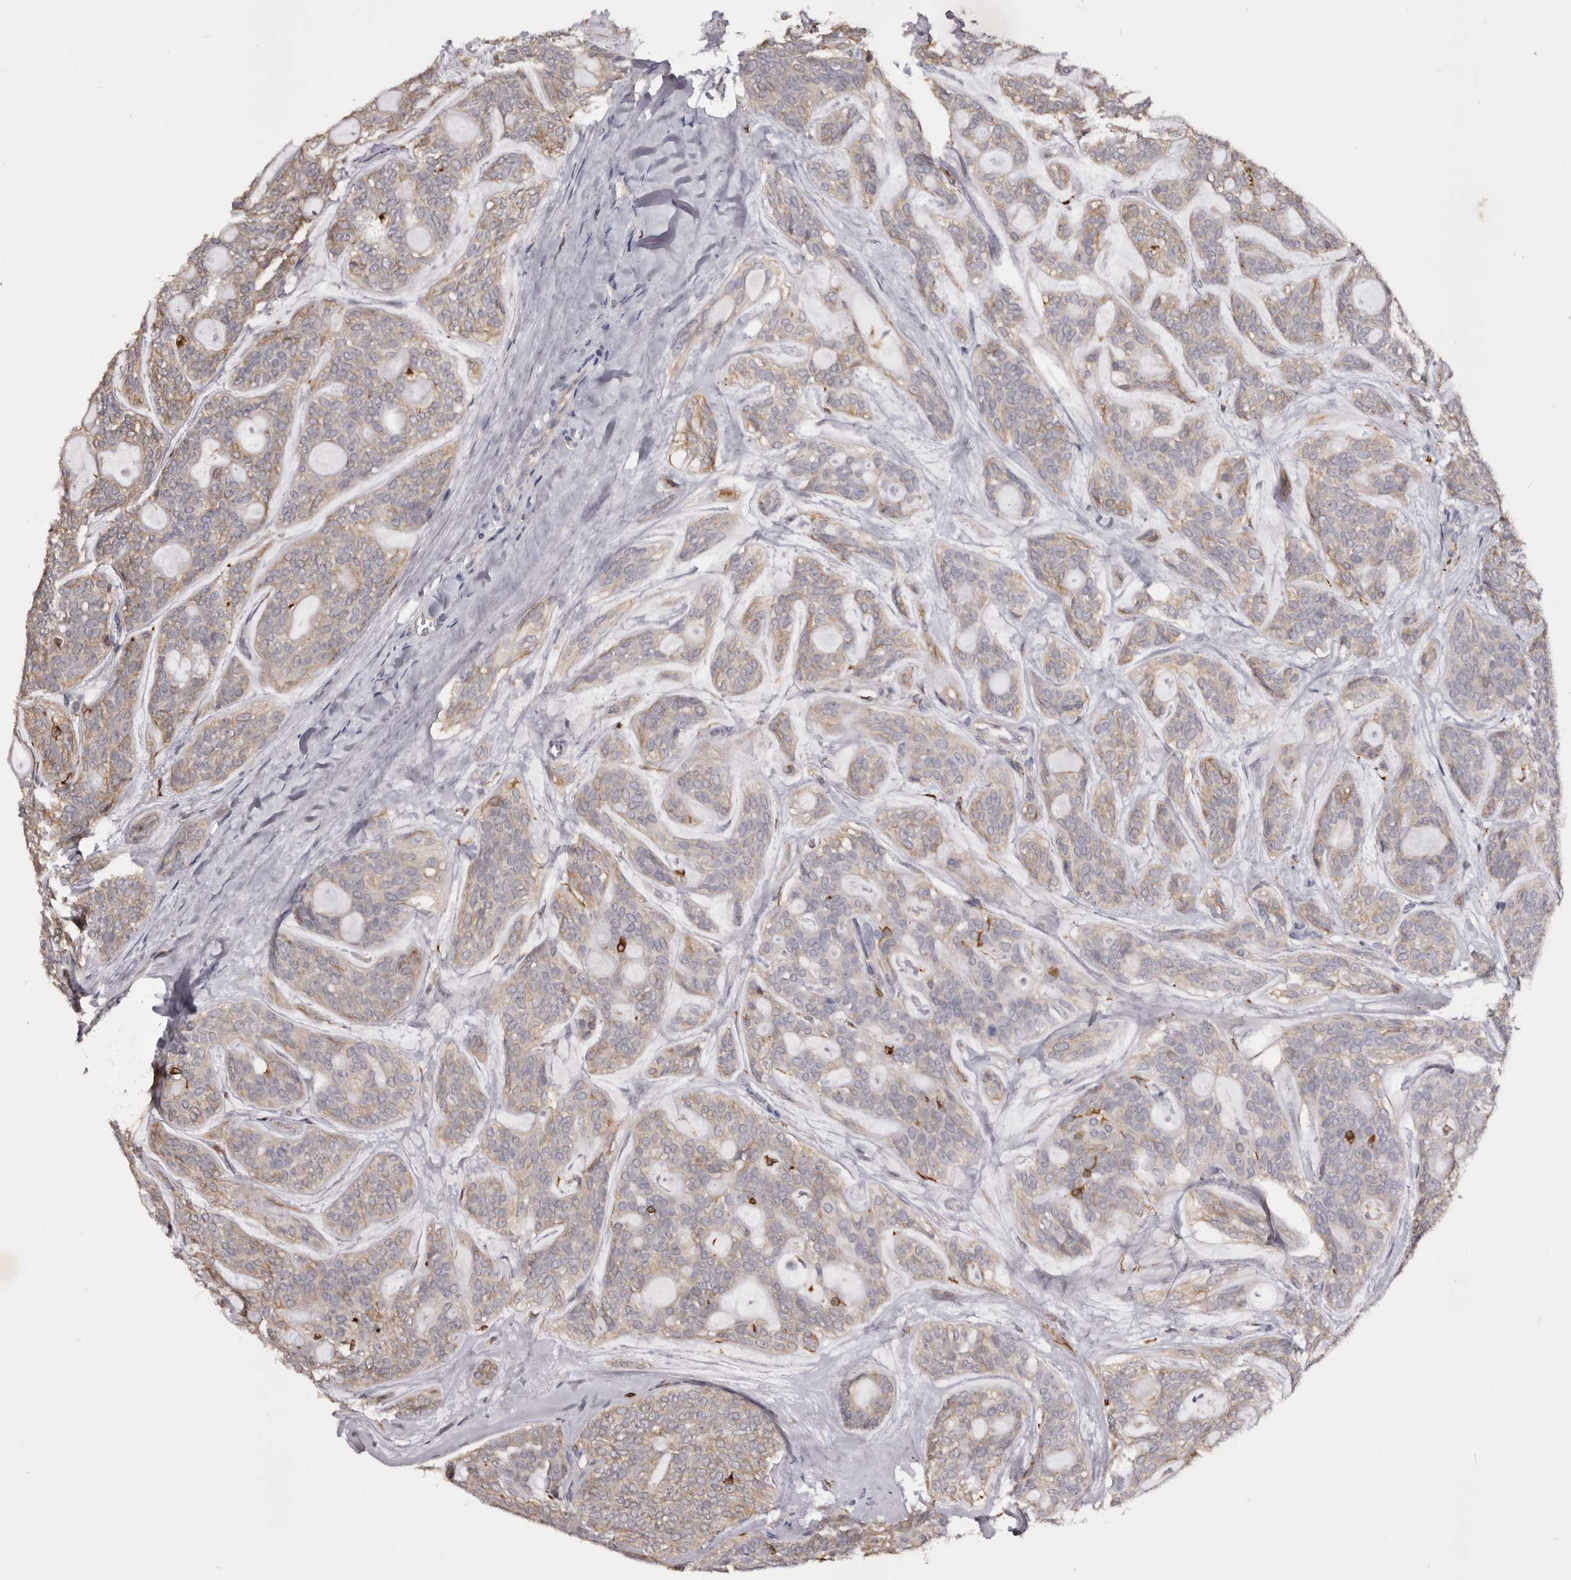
{"staining": {"intensity": "weak", "quantity": "<25%", "location": "cytoplasmic/membranous"}, "tissue": "head and neck cancer", "cell_type": "Tumor cells", "image_type": "cancer", "snomed": [{"axis": "morphology", "description": "Adenocarcinoma, NOS"}, {"axis": "topography", "description": "Head-Neck"}], "caption": "This photomicrograph is of head and neck cancer stained with immunohistochemistry (IHC) to label a protein in brown with the nuclei are counter-stained blue. There is no positivity in tumor cells.", "gene": "TNNI1", "patient": {"sex": "male", "age": 66}}